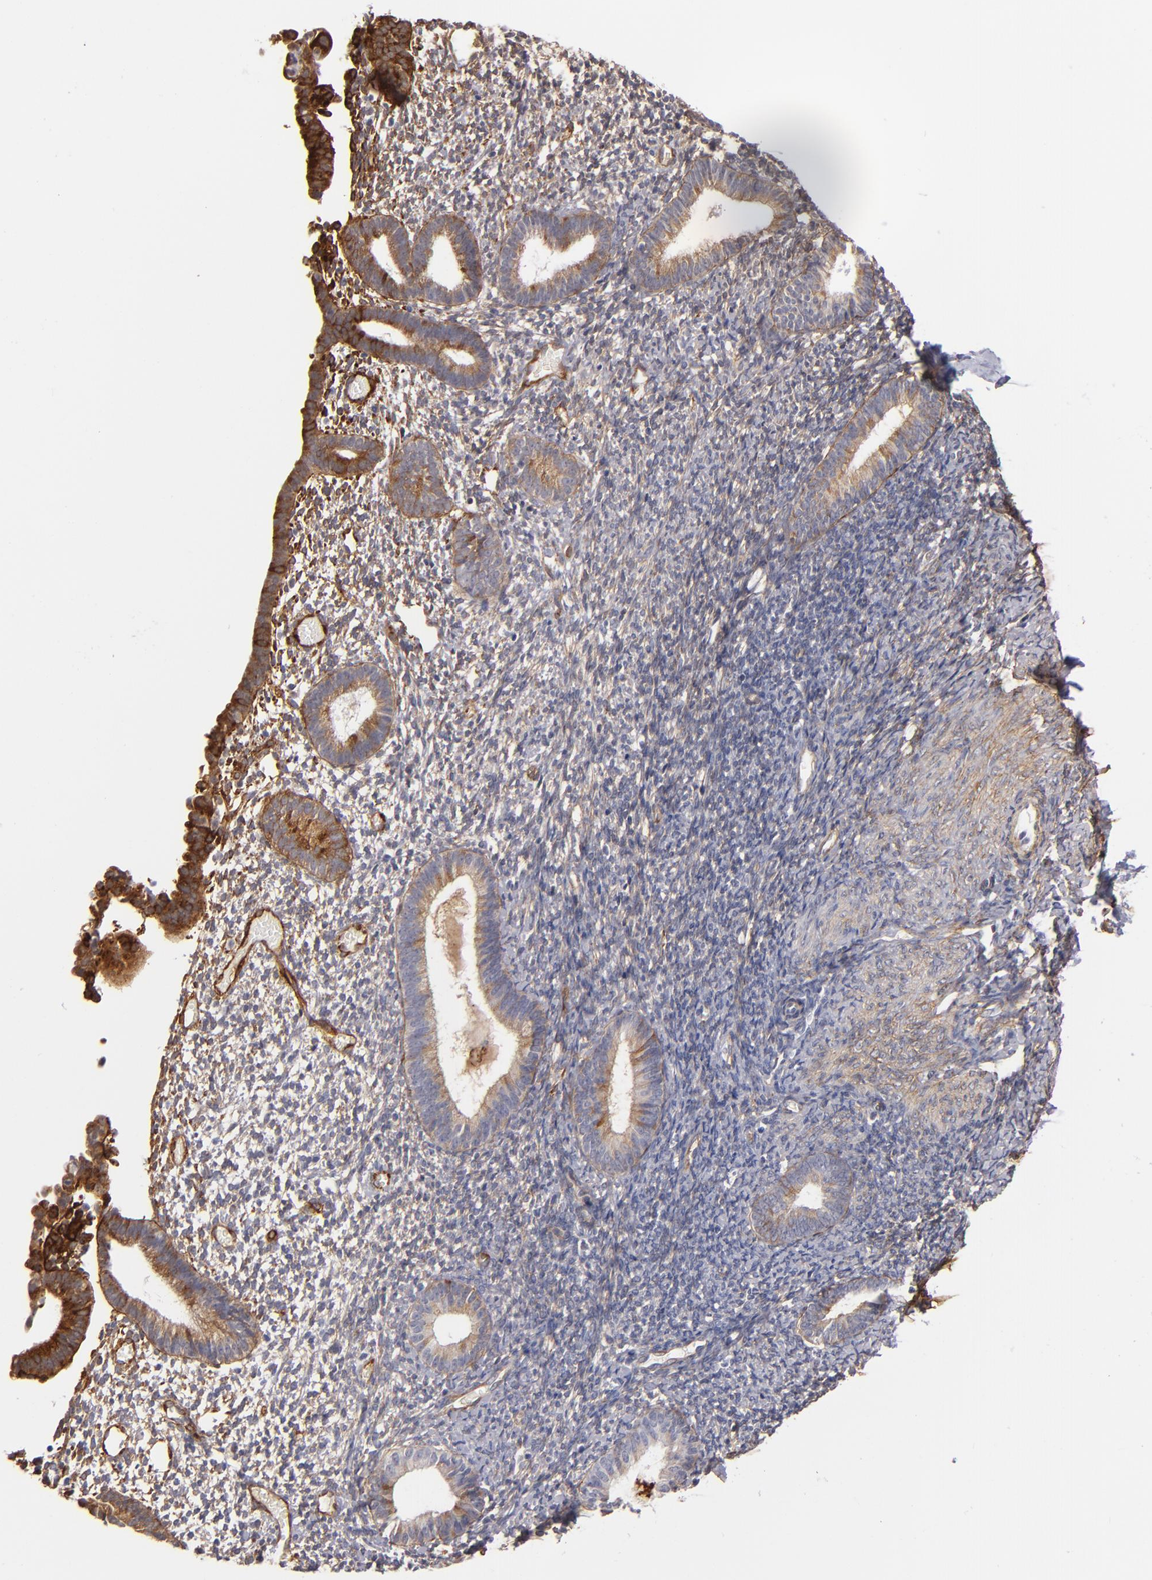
{"staining": {"intensity": "weak", "quantity": "<25%", "location": "cytoplasmic/membranous"}, "tissue": "endometrium", "cell_type": "Cells in endometrial stroma", "image_type": "normal", "snomed": [{"axis": "morphology", "description": "Normal tissue, NOS"}, {"axis": "topography", "description": "Smooth muscle"}, {"axis": "topography", "description": "Endometrium"}], "caption": "Immunohistochemical staining of benign endometrium demonstrates no significant positivity in cells in endometrial stroma. Brightfield microscopy of IHC stained with DAB (brown) and hematoxylin (blue), captured at high magnification.", "gene": "LAMC1", "patient": {"sex": "female", "age": 57}}